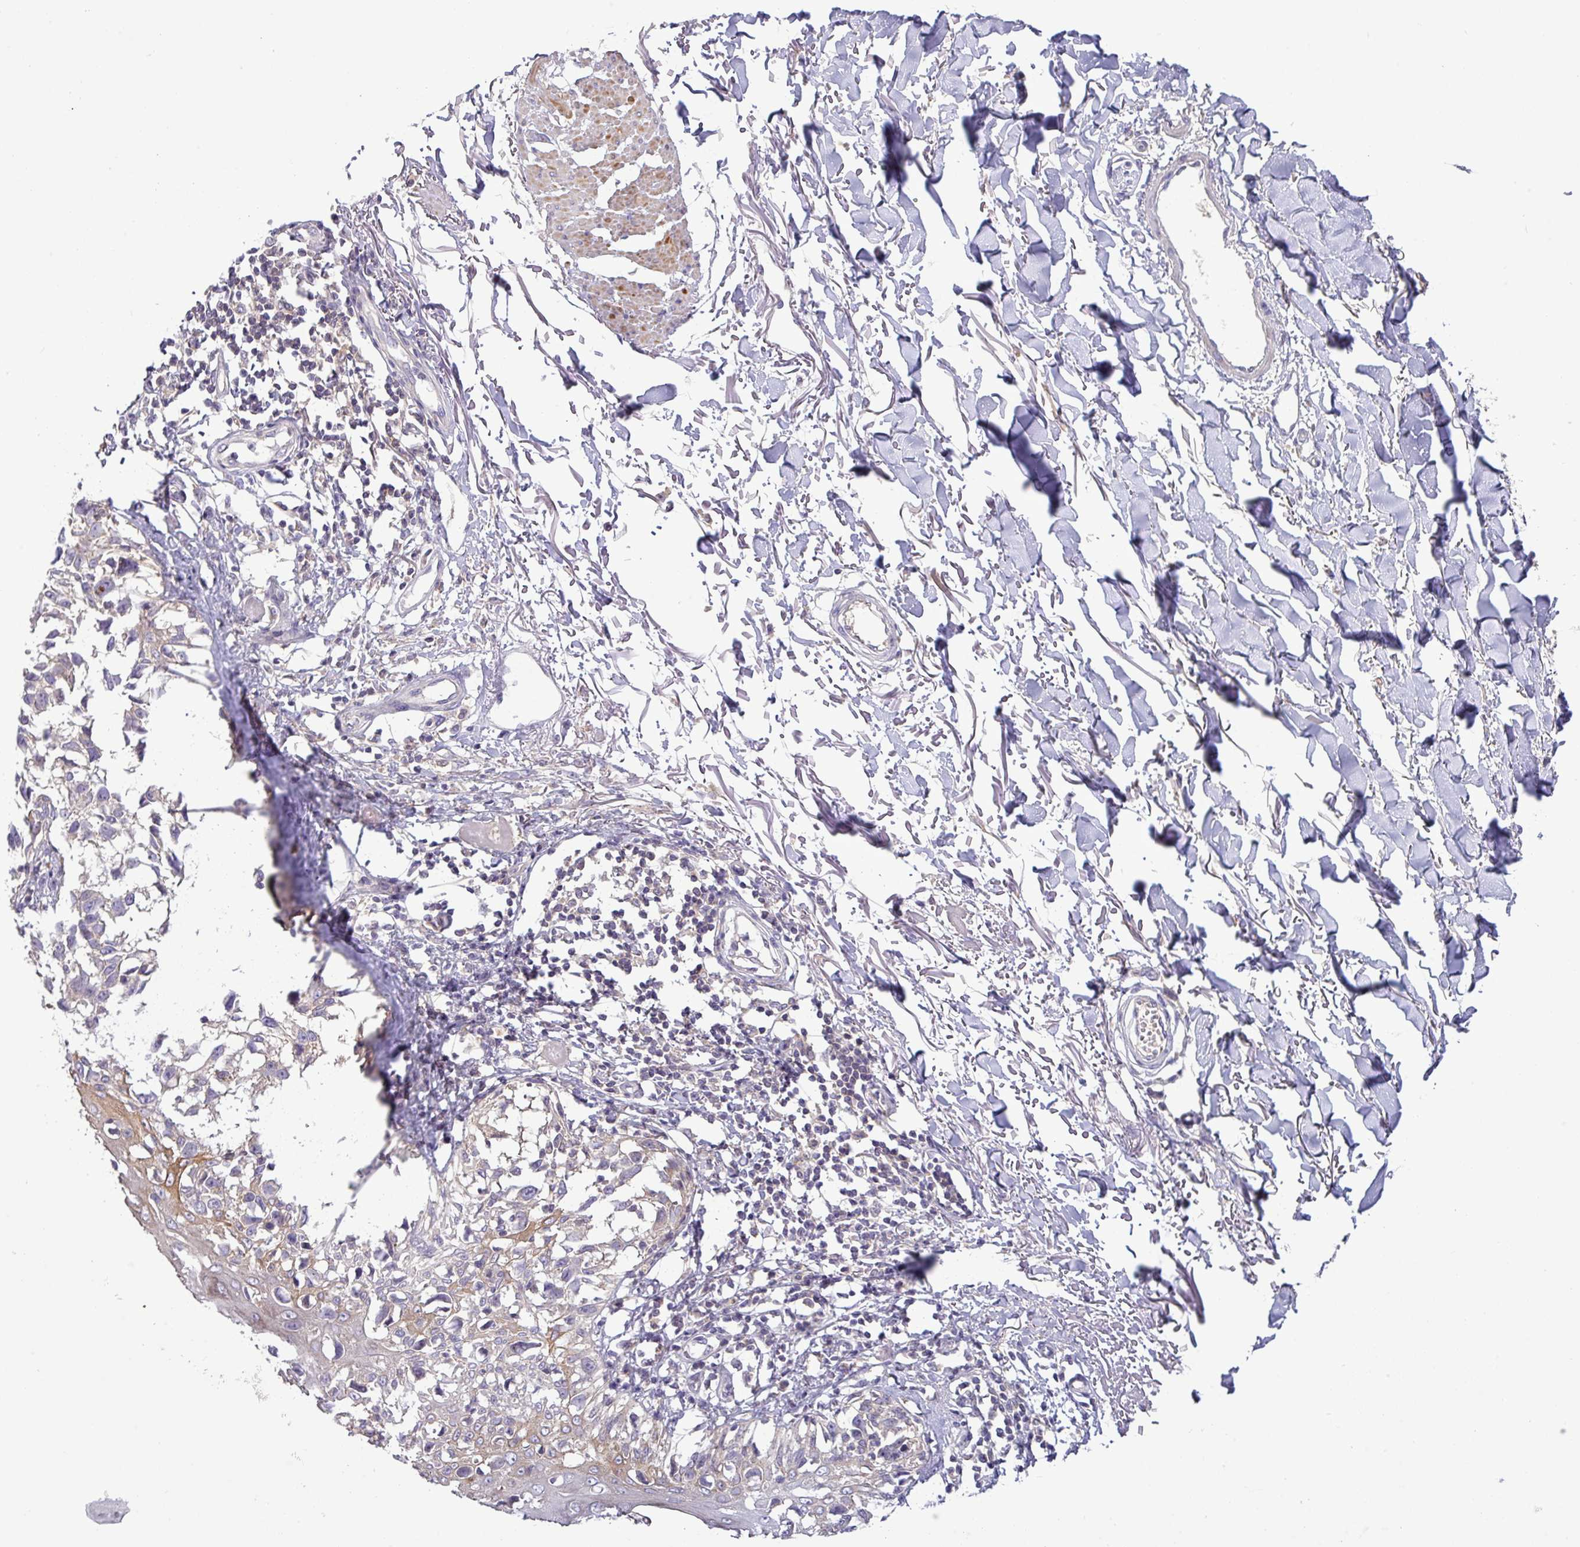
{"staining": {"intensity": "weak", "quantity": "25%-75%", "location": "cytoplasmic/membranous"}, "tissue": "melanoma", "cell_type": "Tumor cells", "image_type": "cancer", "snomed": [{"axis": "morphology", "description": "Malignant melanoma, NOS"}, {"axis": "topography", "description": "Skin"}], "caption": "This is a photomicrograph of immunohistochemistry staining of malignant melanoma, which shows weak expression in the cytoplasmic/membranous of tumor cells.", "gene": "TMEM62", "patient": {"sex": "male", "age": 73}}